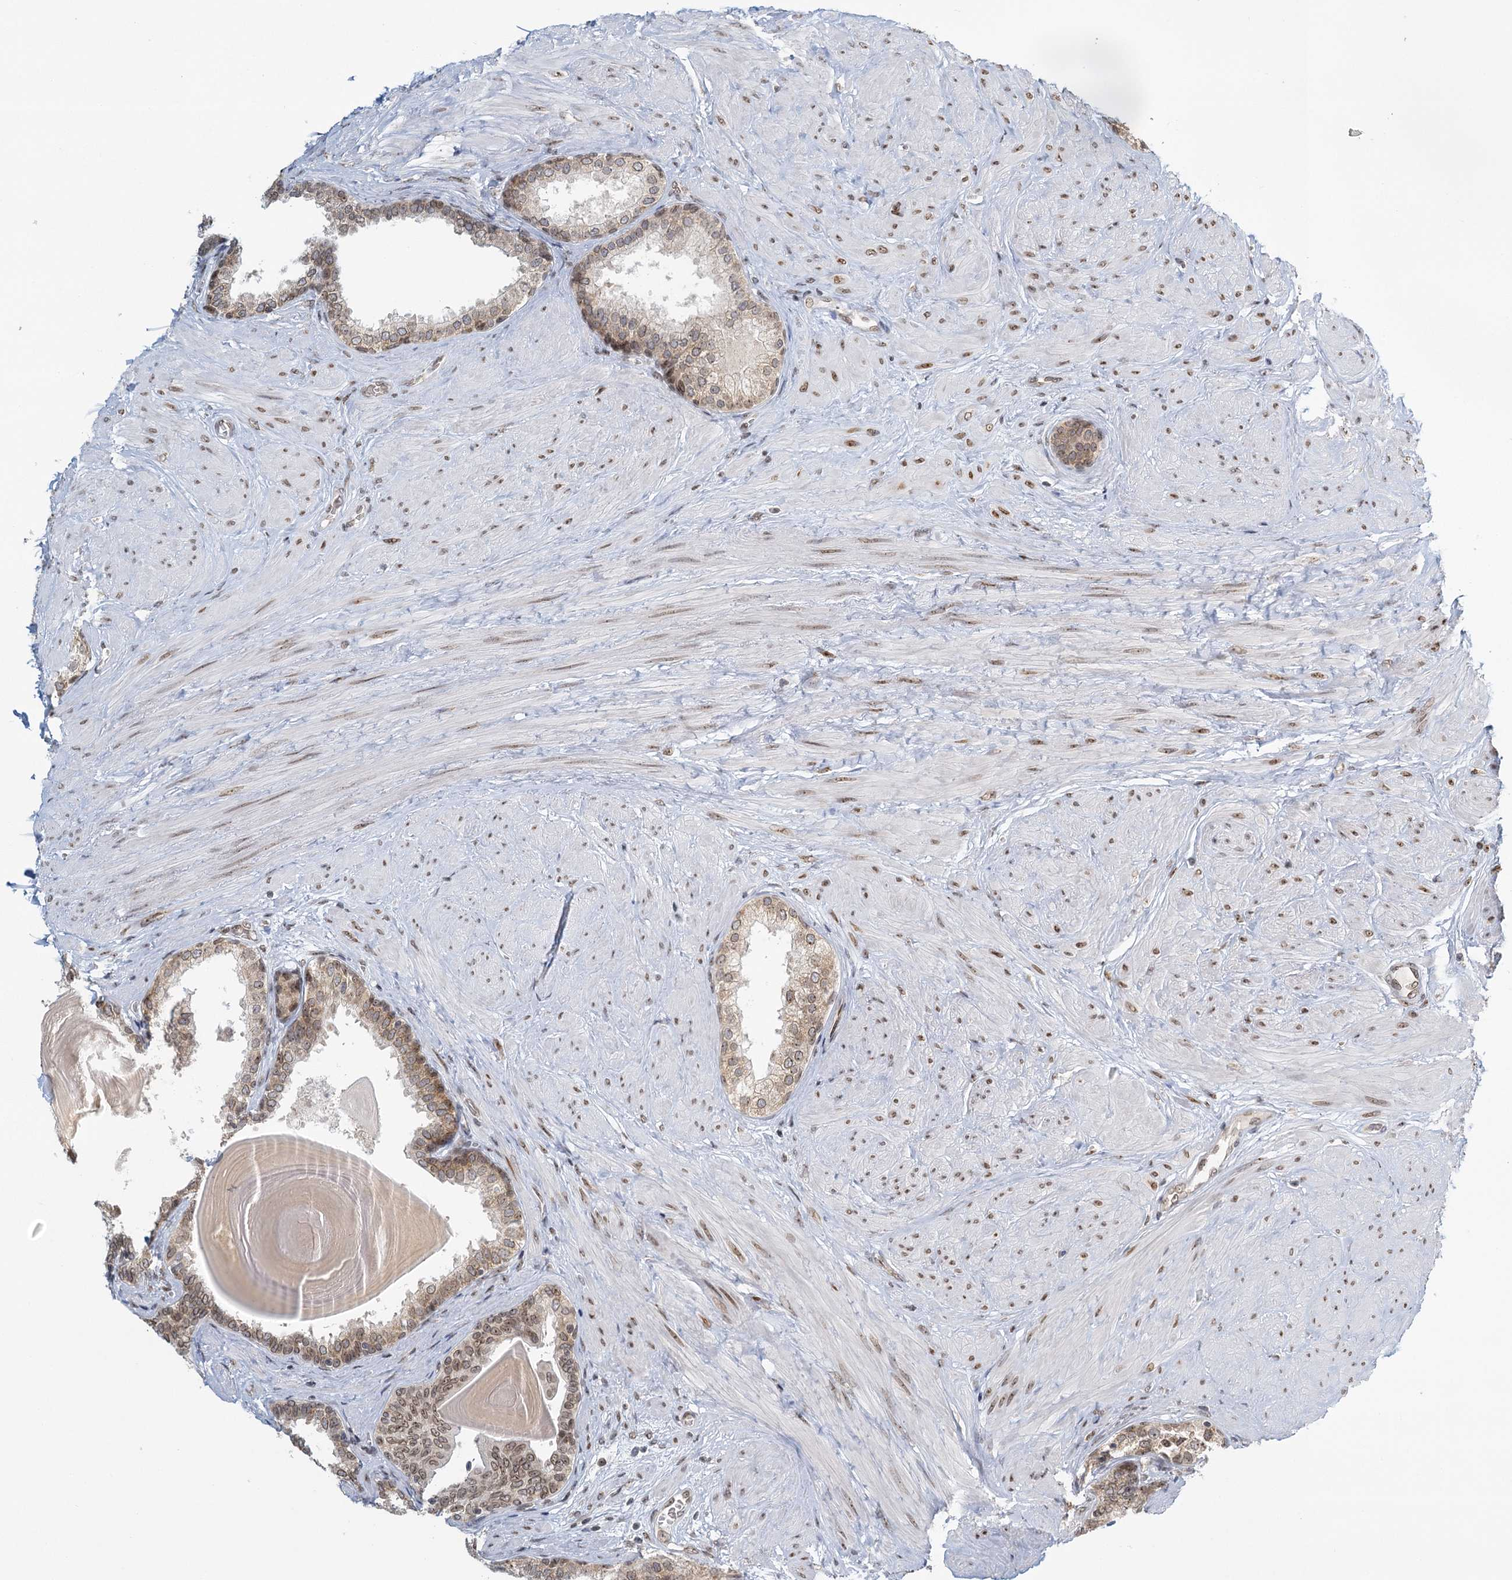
{"staining": {"intensity": "moderate", "quantity": "25%-75%", "location": "nuclear"}, "tissue": "prostate", "cell_type": "Glandular cells", "image_type": "normal", "snomed": [{"axis": "morphology", "description": "Normal tissue, NOS"}, {"axis": "topography", "description": "Prostate"}], "caption": "Prostate stained with IHC reveals moderate nuclear staining in about 25%-75% of glandular cells. The staining is performed using DAB brown chromogen to label protein expression. The nuclei are counter-stained blue using hematoxylin.", "gene": "TREX1", "patient": {"sex": "male", "age": 48}}